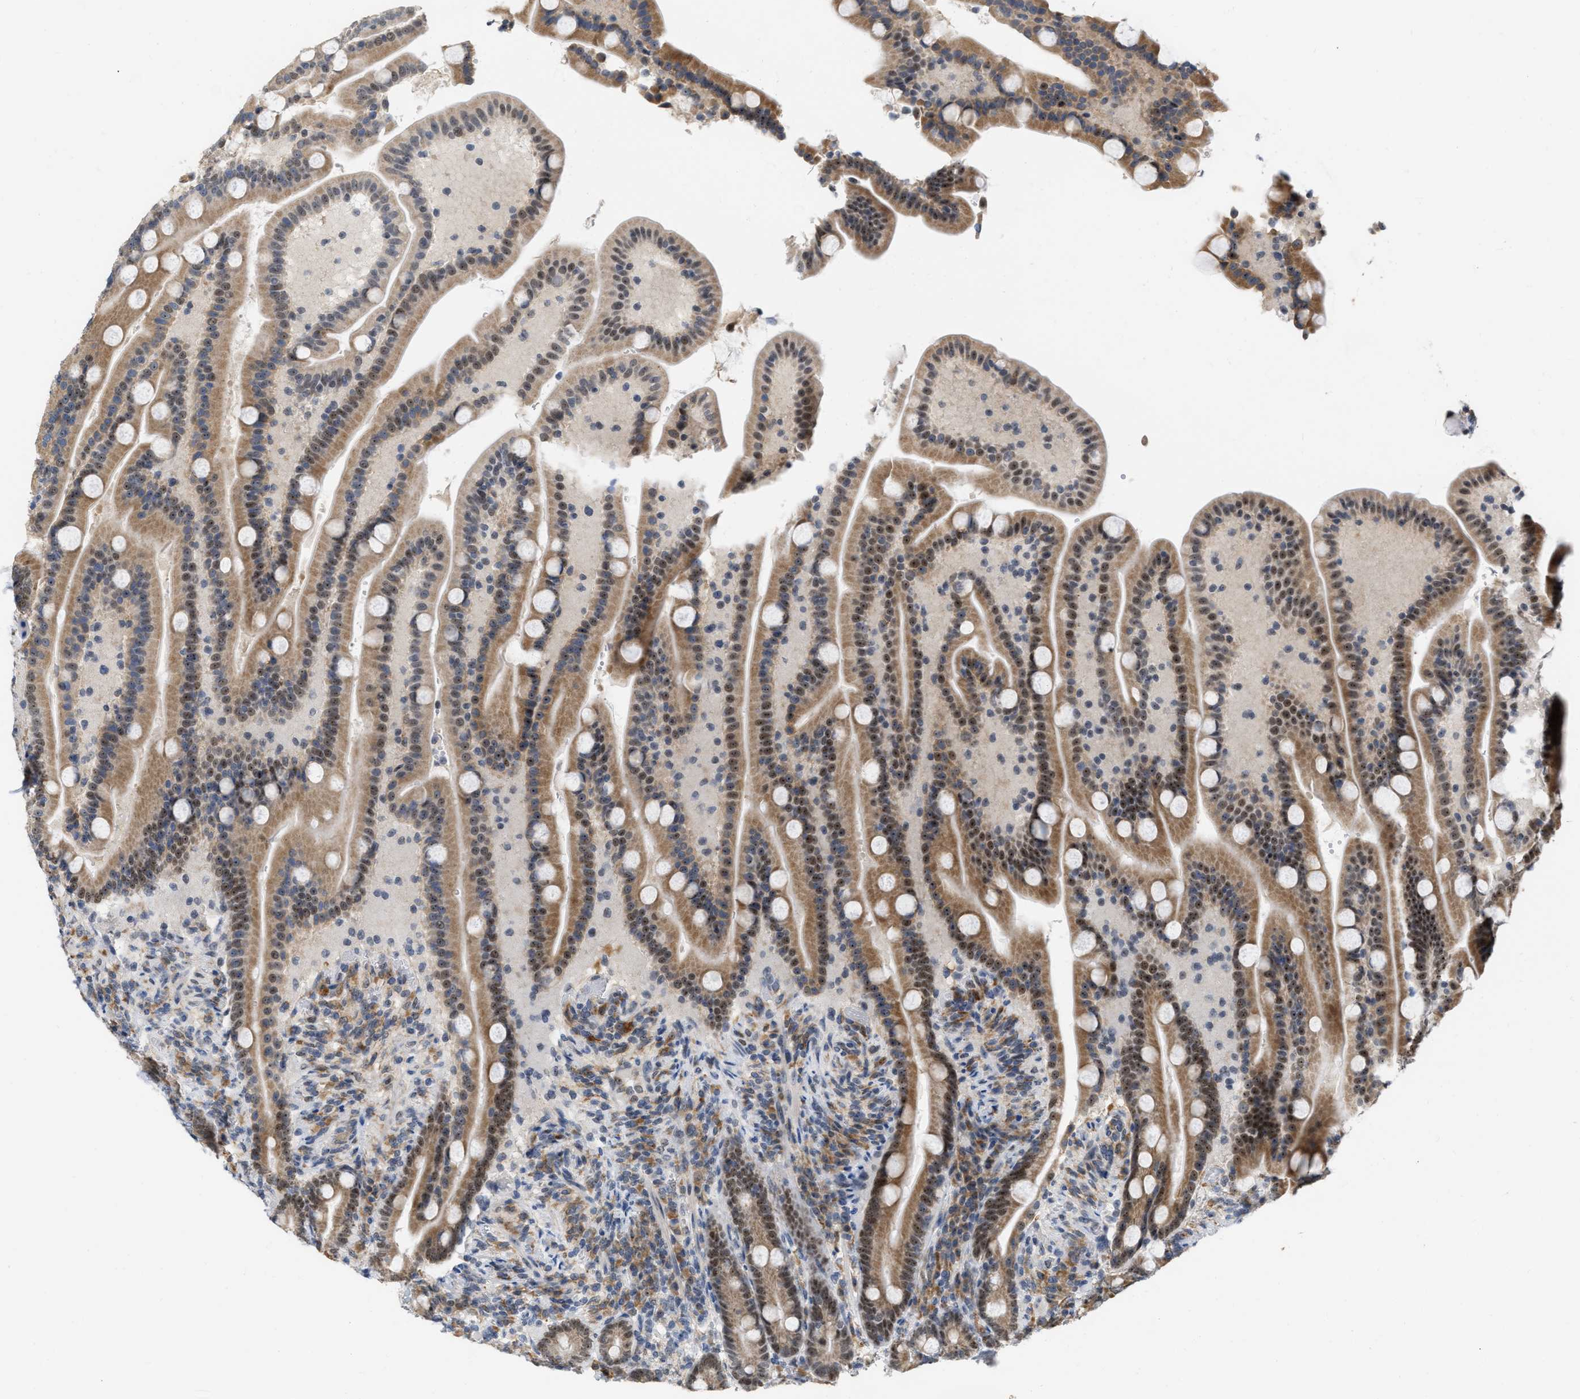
{"staining": {"intensity": "strong", "quantity": ">75%", "location": "cytoplasmic/membranous,nuclear"}, "tissue": "duodenum", "cell_type": "Glandular cells", "image_type": "normal", "snomed": [{"axis": "morphology", "description": "Normal tissue, NOS"}, {"axis": "topography", "description": "Duodenum"}], "caption": "Duodenum was stained to show a protein in brown. There is high levels of strong cytoplasmic/membranous,nuclear staining in about >75% of glandular cells. (DAB (3,3'-diaminobenzidine) IHC with brightfield microscopy, high magnification).", "gene": "ELAC2", "patient": {"sex": "male", "age": 54}}